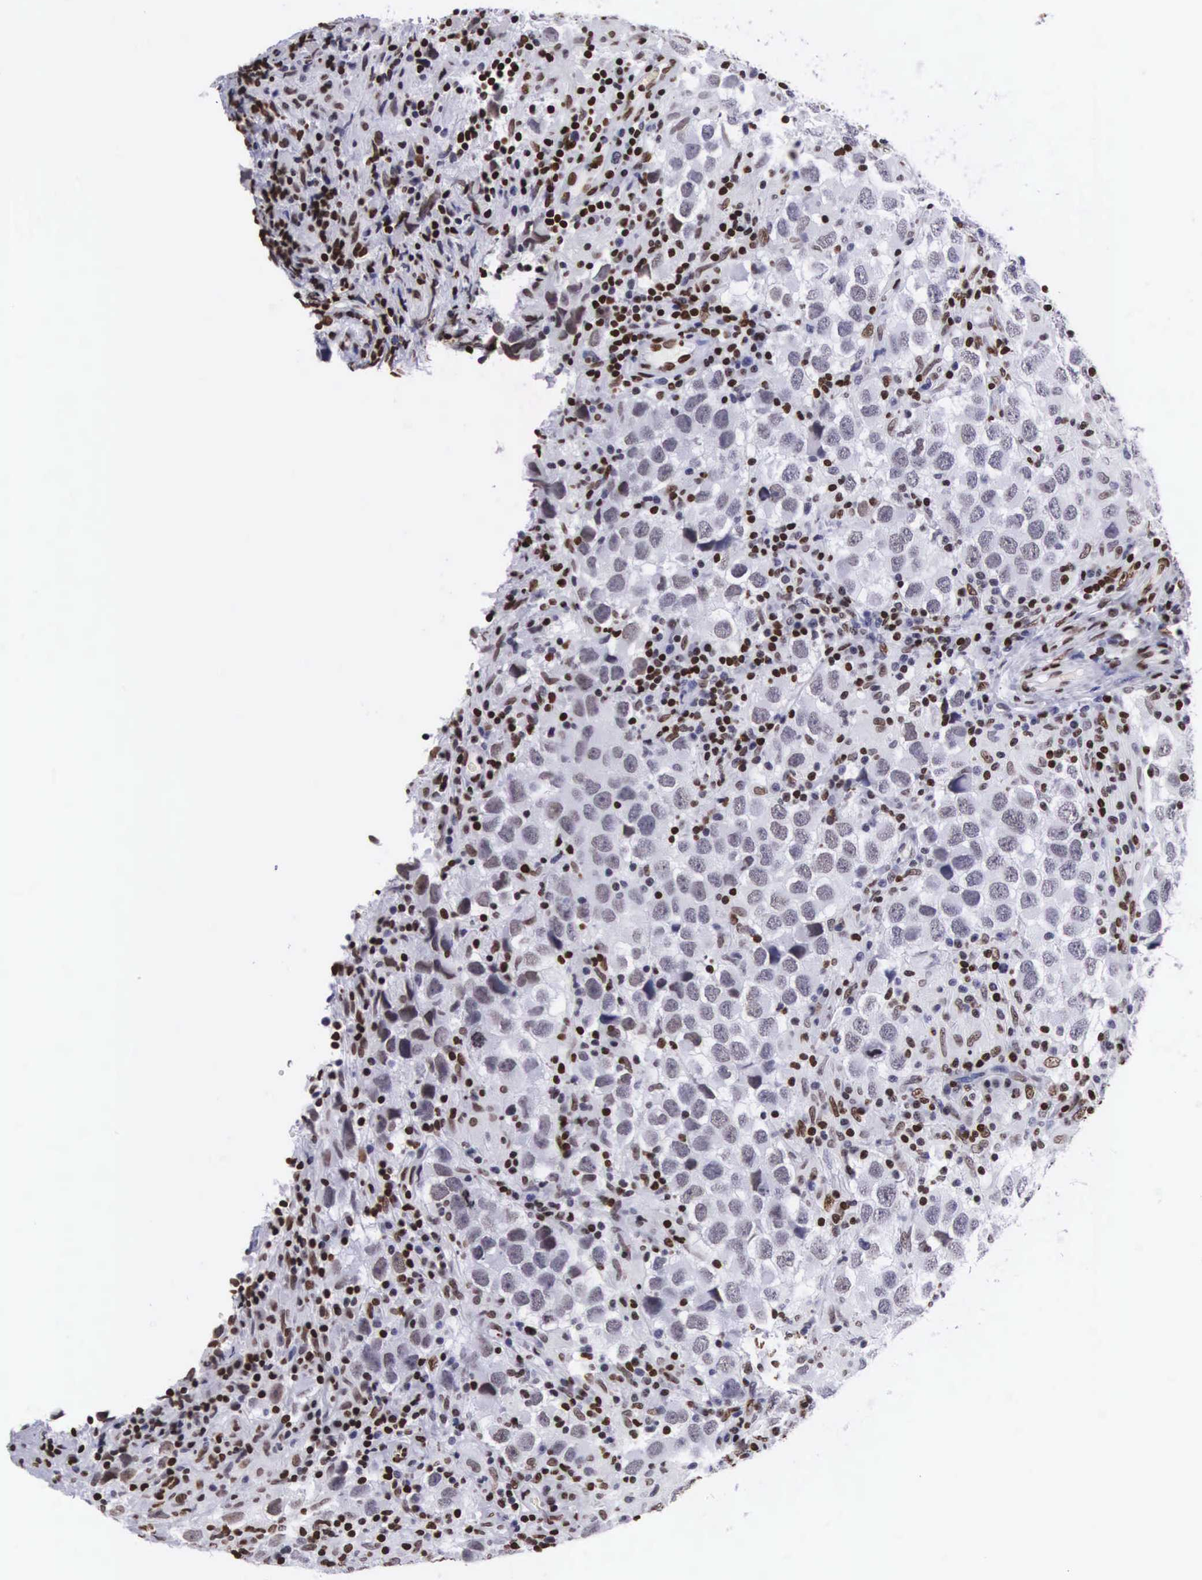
{"staining": {"intensity": "weak", "quantity": "25%-75%", "location": "nuclear"}, "tissue": "testis cancer", "cell_type": "Tumor cells", "image_type": "cancer", "snomed": [{"axis": "morphology", "description": "Carcinoma, Embryonal, NOS"}, {"axis": "topography", "description": "Testis"}], "caption": "Weak nuclear expression for a protein is appreciated in about 25%-75% of tumor cells of embryonal carcinoma (testis) using immunohistochemistry (IHC).", "gene": "MECP2", "patient": {"sex": "male", "age": 21}}